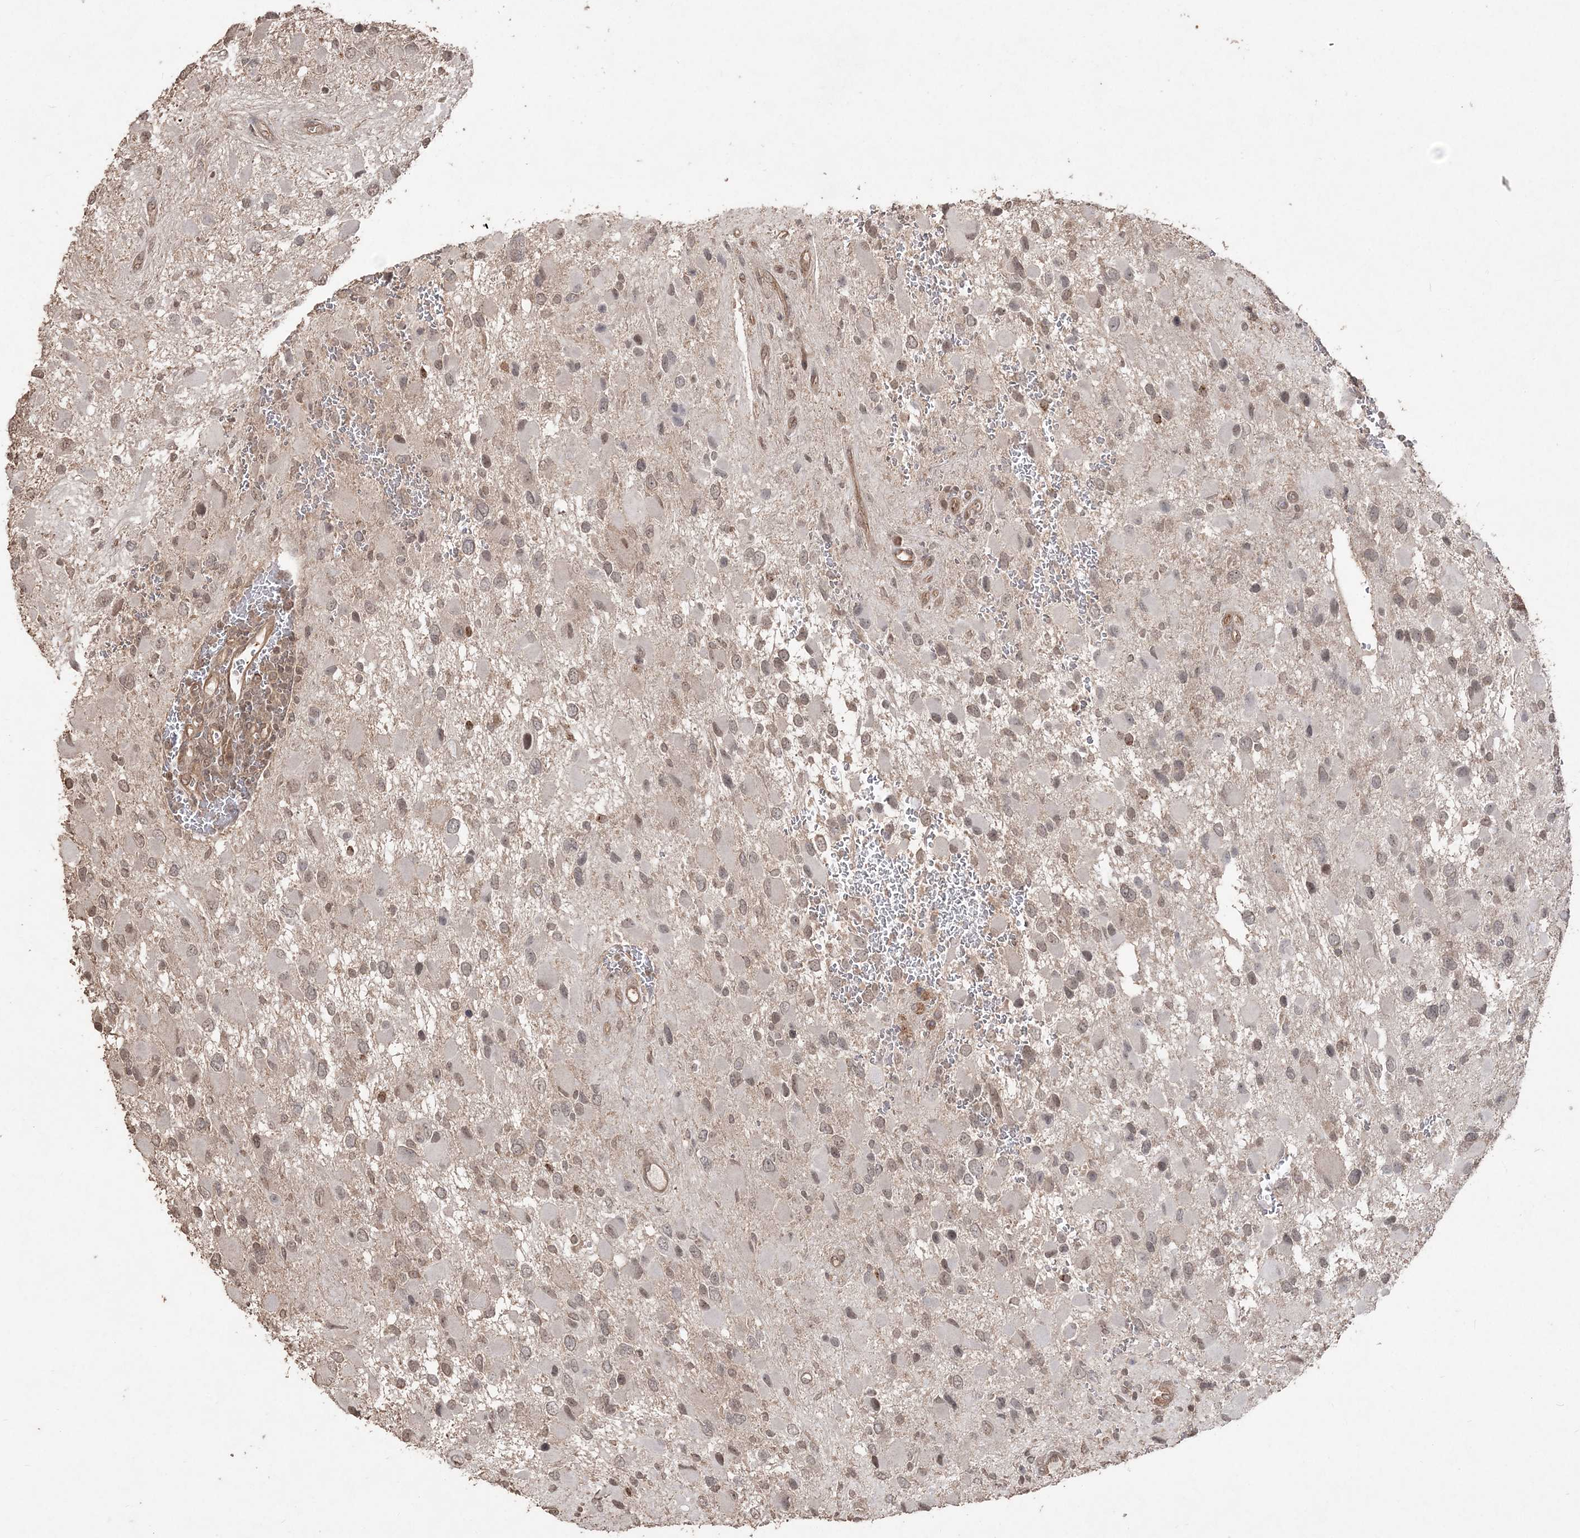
{"staining": {"intensity": "weak", "quantity": "<25%", "location": "nuclear"}, "tissue": "glioma", "cell_type": "Tumor cells", "image_type": "cancer", "snomed": [{"axis": "morphology", "description": "Glioma, malignant, High grade"}, {"axis": "topography", "description": "Brain"}], "caption": "Tumor cells show no significant protein expression in high-grade glioma (malignant).", "gene": "EHHADH", "patient": {"sex": "male", "age": 53}}